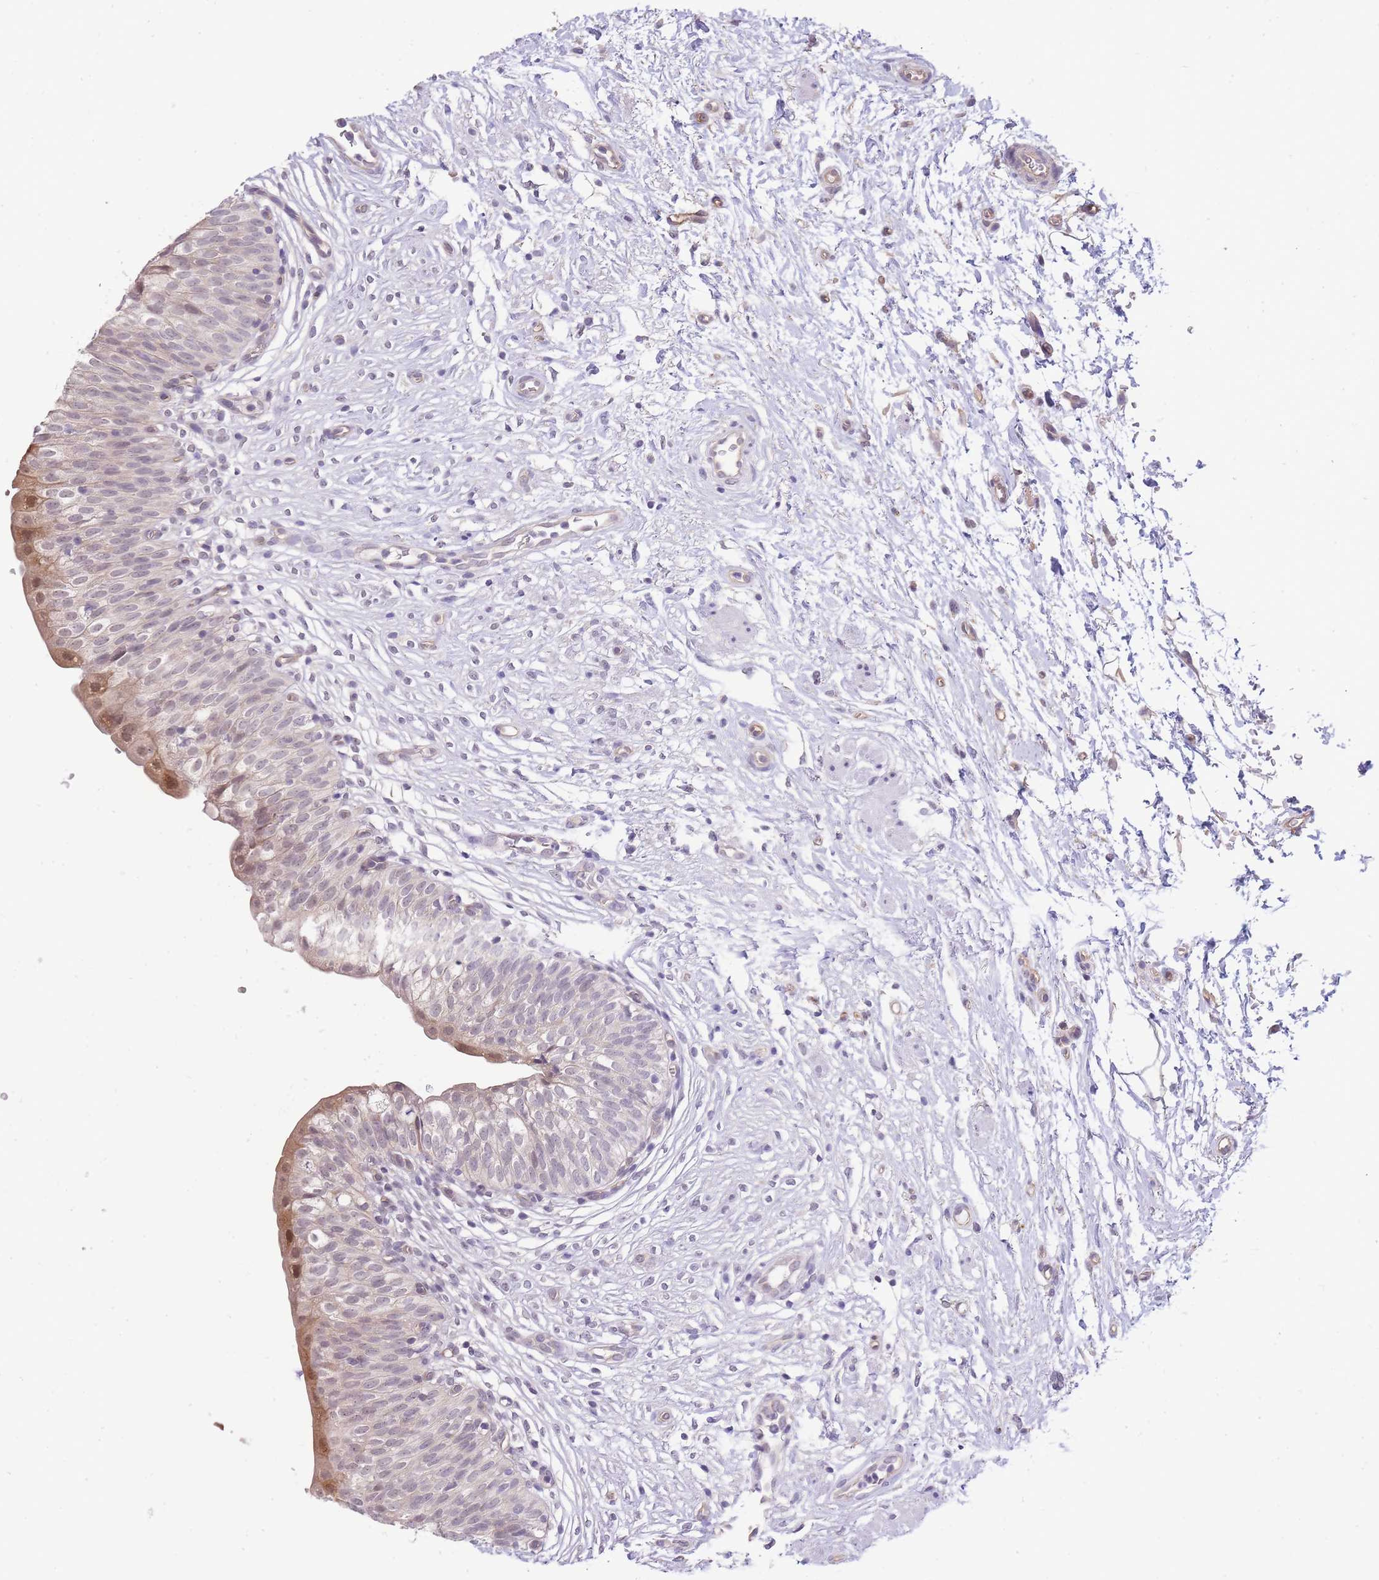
{"staining": {"intensity": "moderate", "quantity": "<25%", "location": "cytoplasmic/membranous,nuclear"}, "tissue": "urinary bladder", "cell_type": "Urothelial cells", "image_type": "normal", "snomed": [{"axis": "morphology", "description": "Normal tissue, NOS"}, {"axis": "topography", "description": "Urinary bladder"}], "caption": "Immunohistochemistry micrograph of benign urinary bladder: urinary bladder stained using immunohistochemistry demonstrates low levels of moderate protein expression localized specifically in the cytoplasmic/membranous,nuclear of urothelial cells, appearing as a cytoplasmic/membranous,nuclear brown color.", "gene": "C19orf25", "patient": {"sex": "male", "age": 55}}